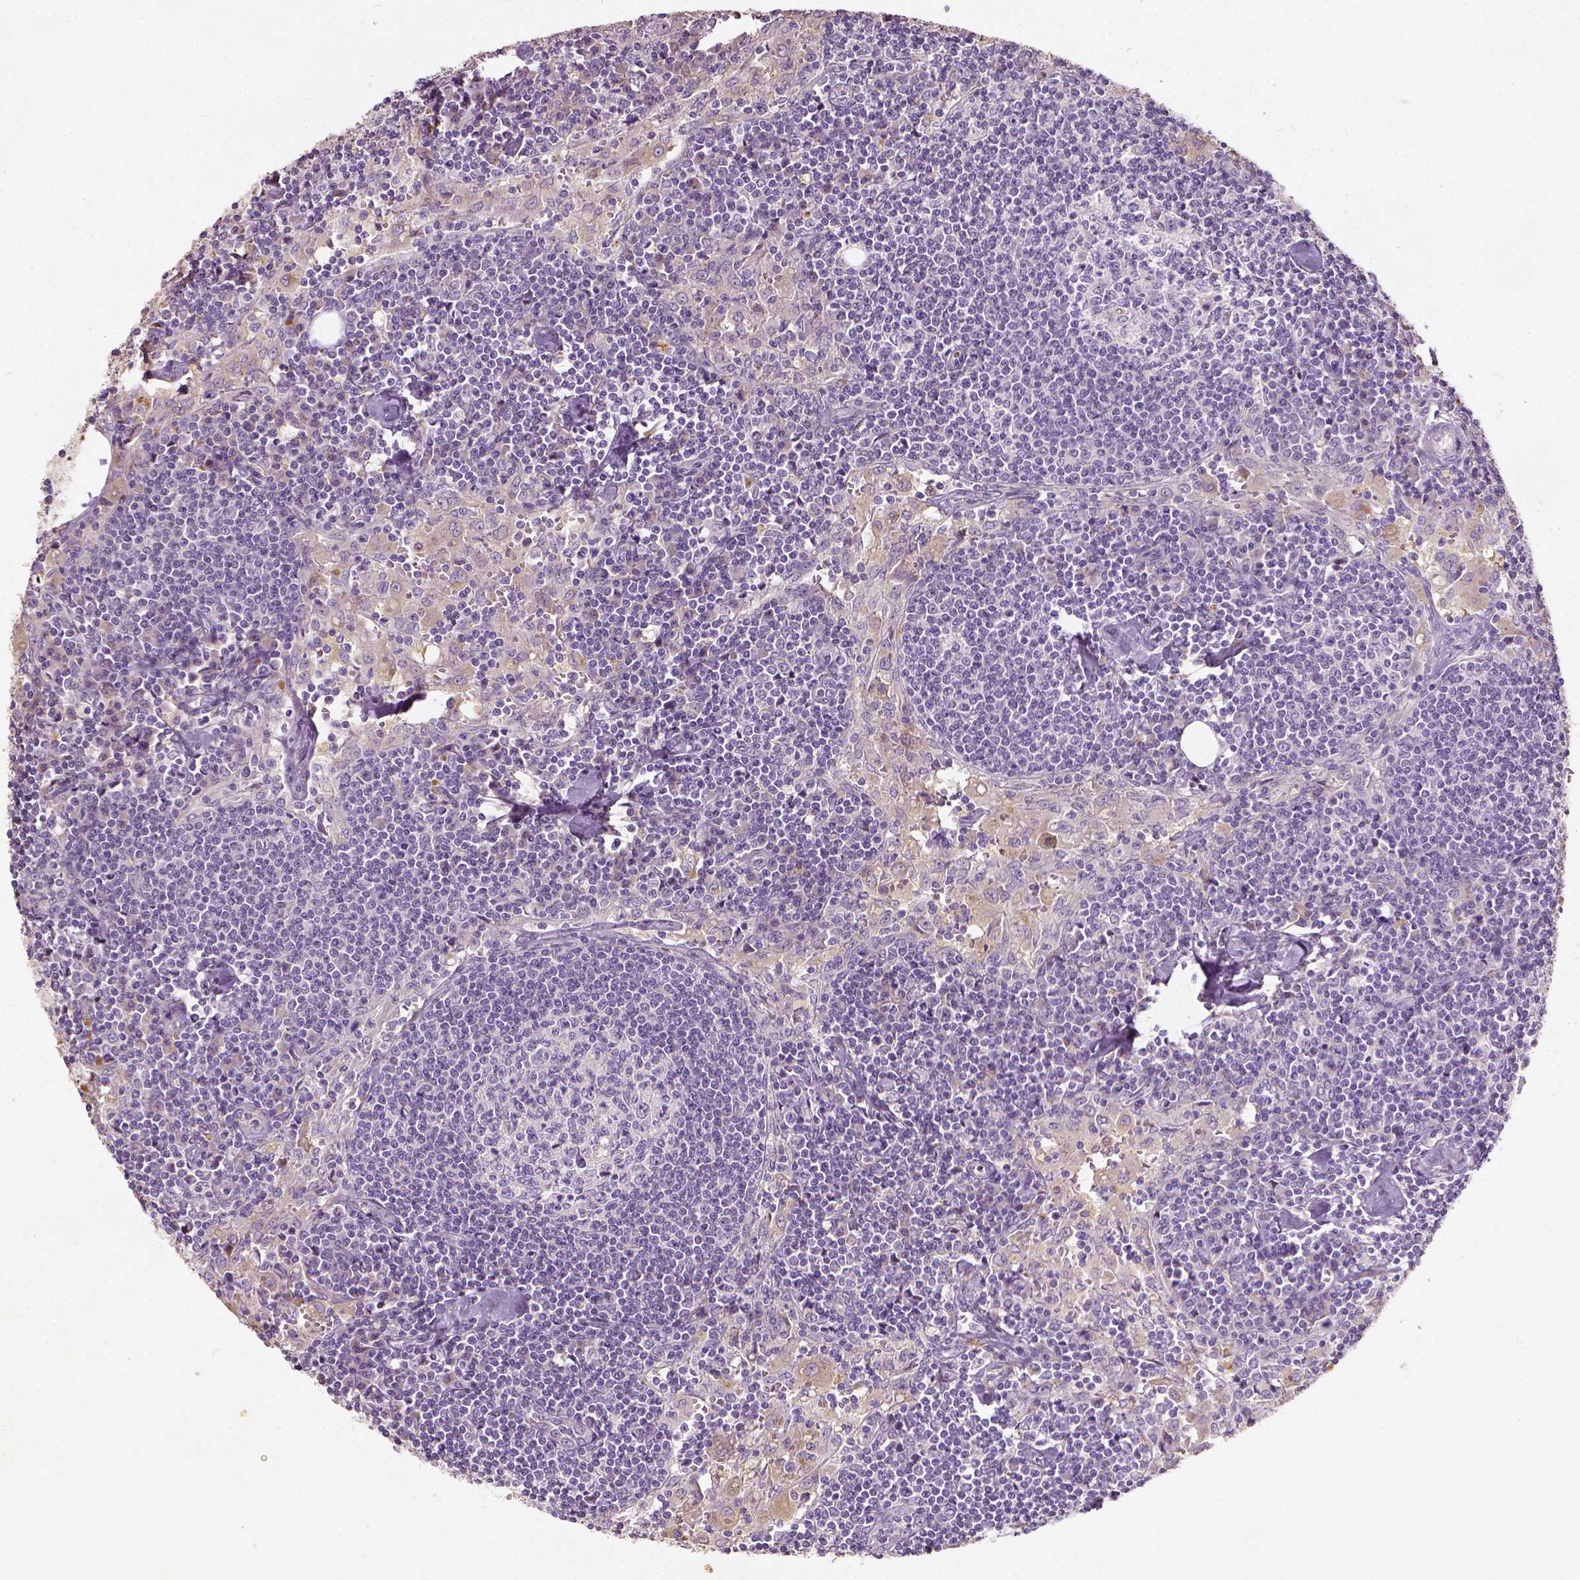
{"staining": {"intensity": "negative", "quantity": "none", "location": "none"}, "tissue": "lymph node", "cell_type": "Germinal center cells", "image_type": "normal", "snomed": [{"axis": "morphology", "description": "Normal tissue, NOS"}, {"axis": "topography", "description": "Lymph node"}], "caption": "This is an immunohistochemistry (IHC) histopathology image of unremarkable human lymph node. There is no staining in germinal center cells.", "gene": "DHCR24", "patient": {"sex": "male", "age": 55}}